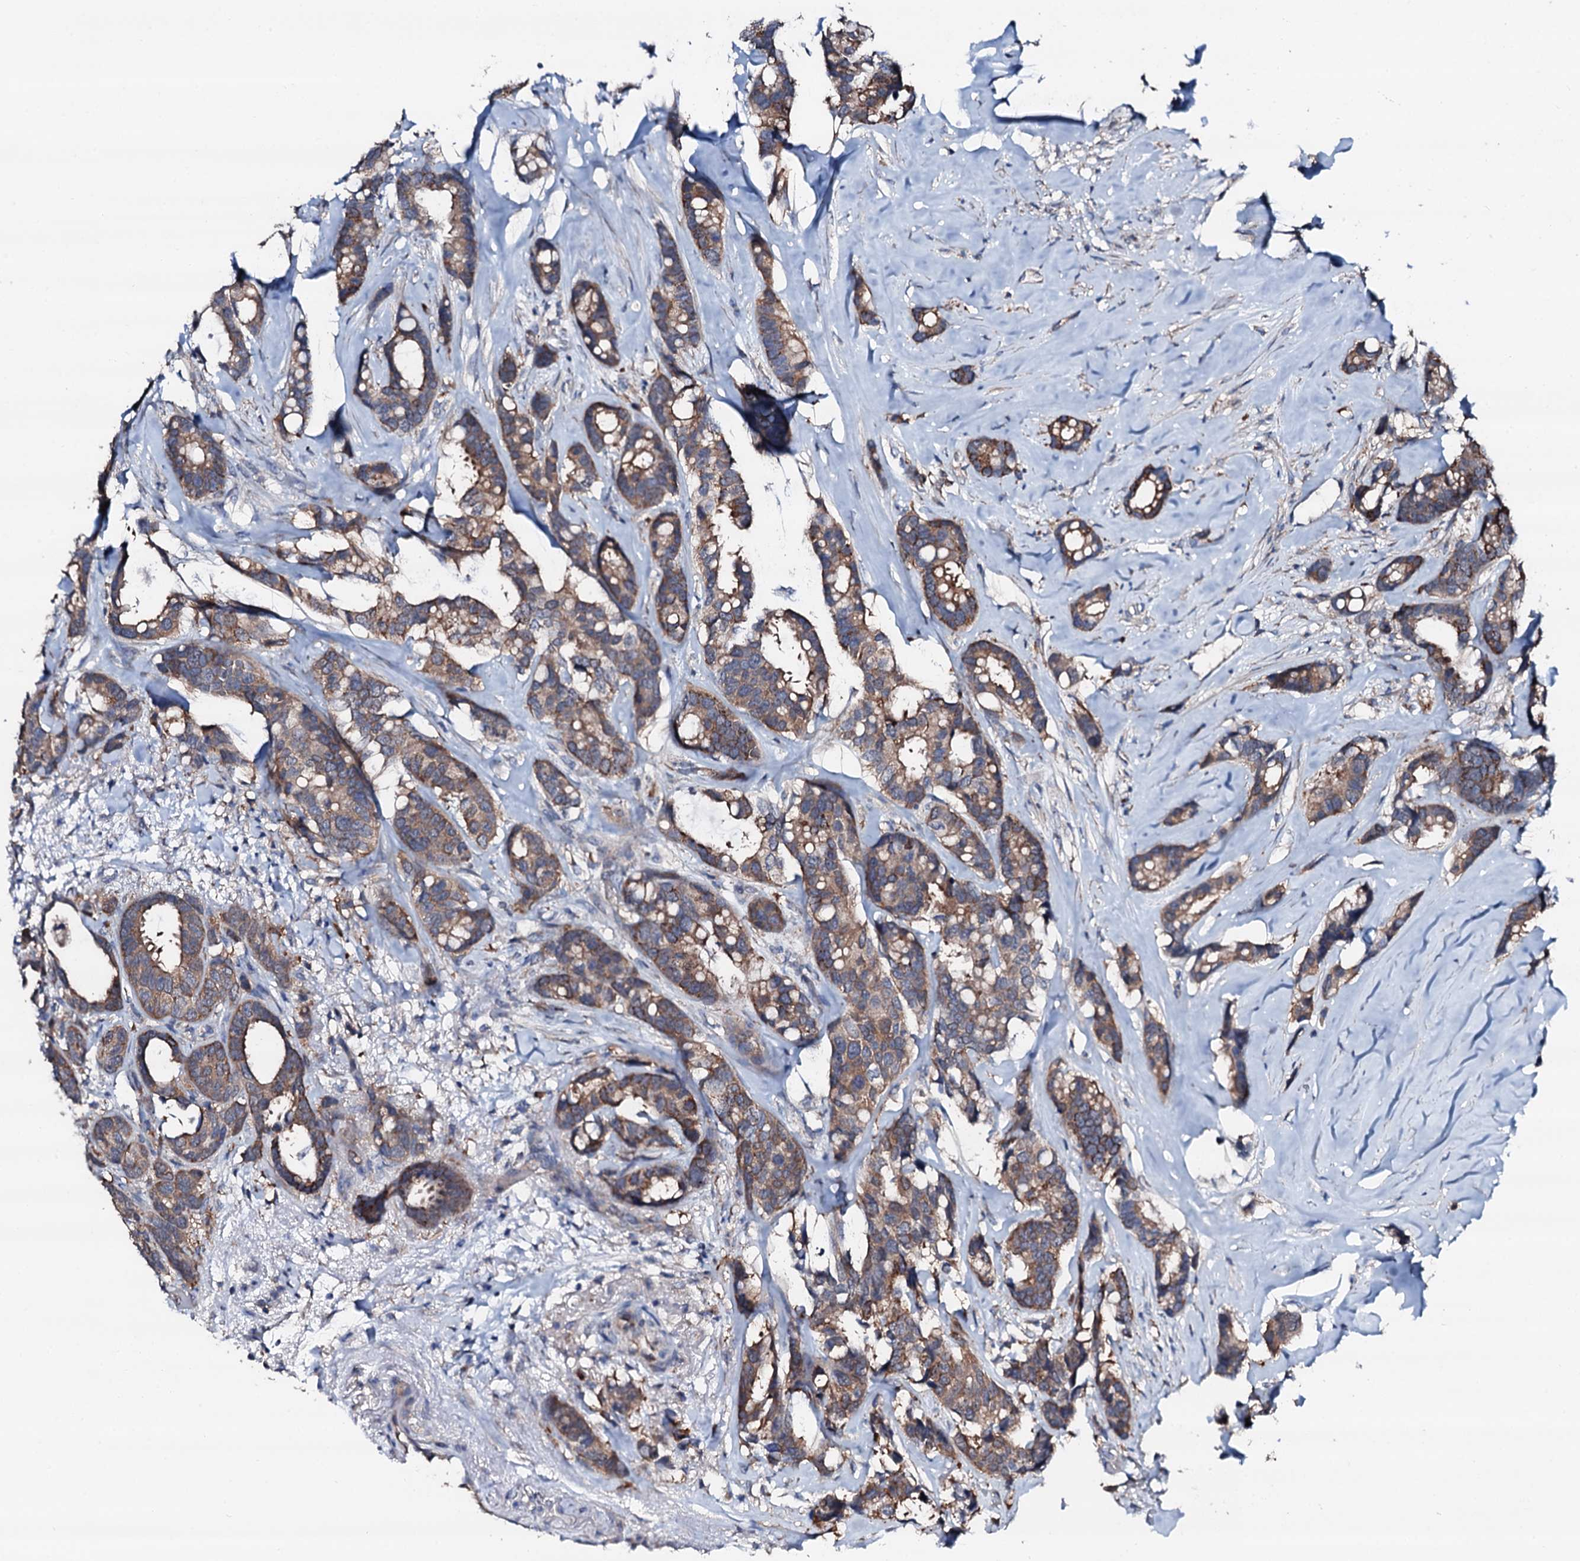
{"staining": {"intensity": "moderate", "quantity": ">75%", "location": "cytoplasmic/membranous"}, "tissue": "breast cancer", "cell_type": "Tumor cells", "image_type": "cancer", "snomed": [{"axis": "morphology", "description": "Duct carcinoma"}, {"axis": "topography", "description": "Breast"}], "caption": "A photomicrograph of intraductal carcinoma (breast) stained for a protein demonstrates moderate cytoplasmic/membranous brown staining in tumor cells. (Stains: DAB (3,3'-diaminobenzidine) in brown, nuclei in blue, Microscopy: brightfield microscopy at high magnification).", "gene": "TRAFD1", "patient": {"sex": "female", "age": 87}}